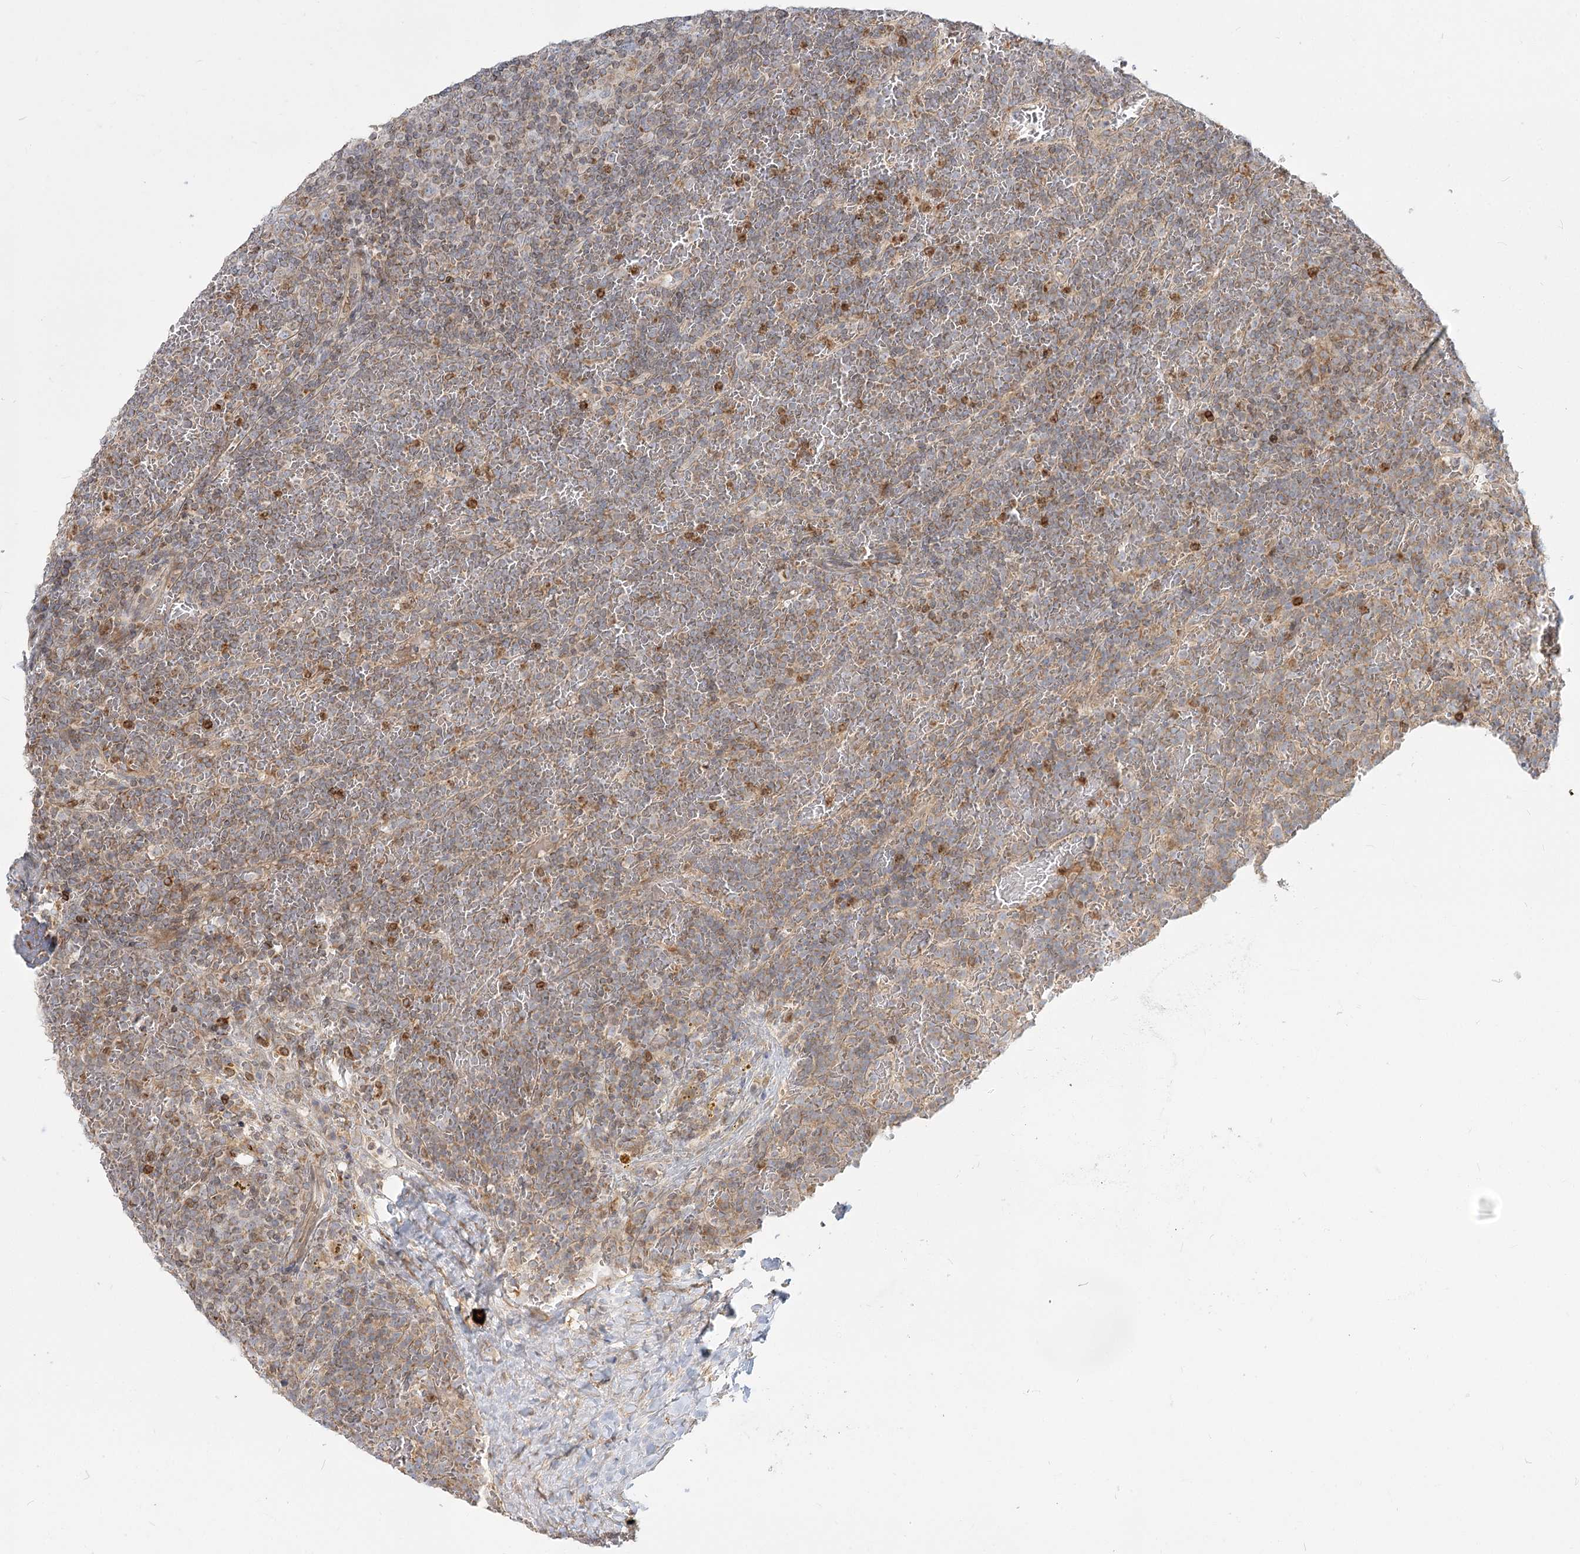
{"staining": {"intensity": "moderate", "quantity": "25%-75%", "location": "cytoplasmic/membranous"}, "tissue": "lymphoma", "cell_type": "Tumor cells", "image_type": "cancer", "snomed": [{"axis": "morphology", "description": "Malignant lymphoma, non-Hodgkin's type, Low grade"}, {"axis": "topography", "description": "Spleen"}], "caption": "Immunohistochemical staining of human lymphoma displays medium levels of moderate cytoplasmic/membranous protein staining in about 25%-75% of tumor cells.", "gene": "MTMR3", "patient": {"sex": "female", "age": 19}}